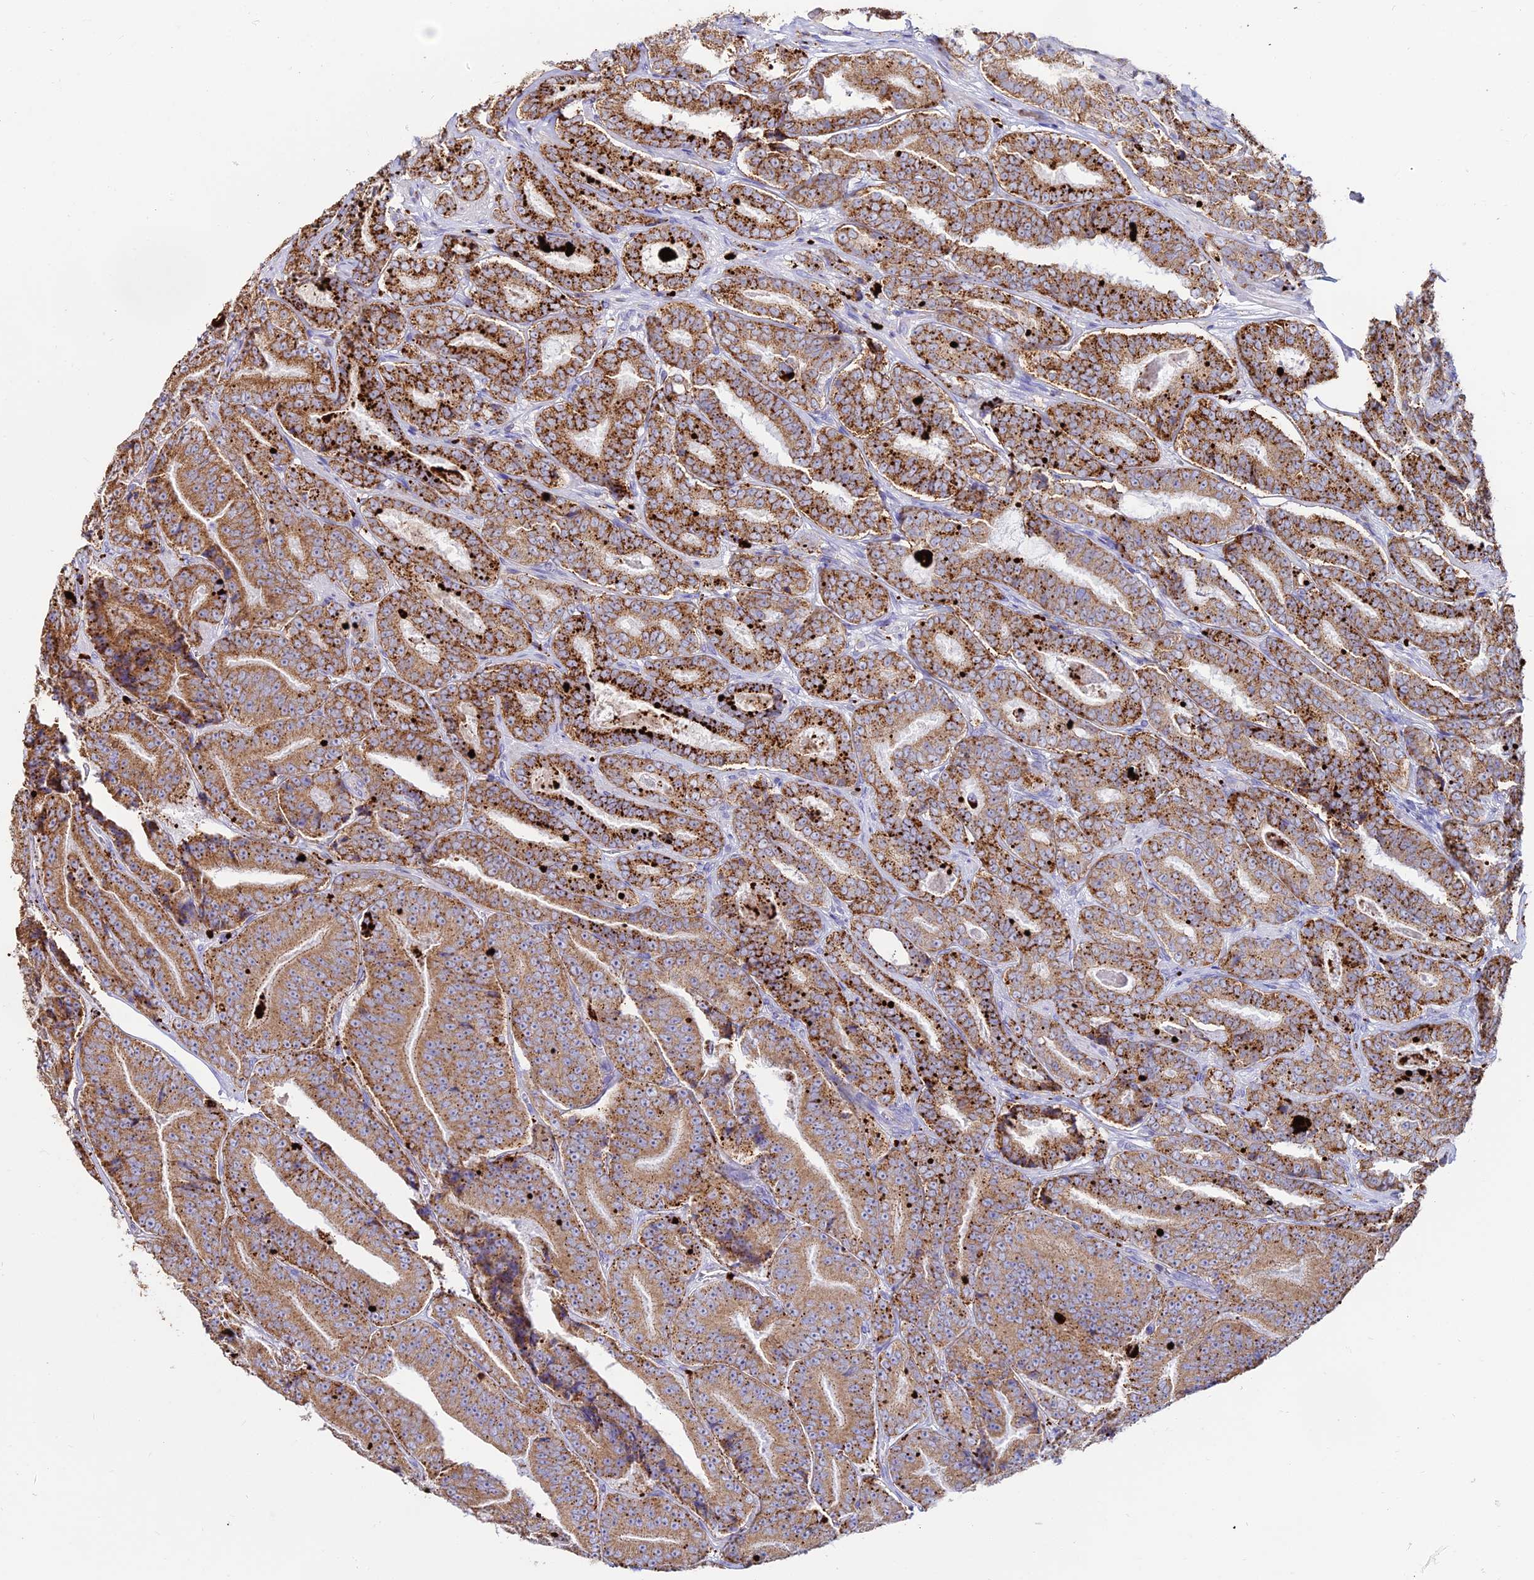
{"staining": {"intensity": "strong", "quantity": ">75%", "location": "cytoplasmic/membranous"}, "tissue": "prostate cancer", "cell_type": "Tumor cells", "image_type": "cancer", "snomed": [{"axis": "morphology", "description": "Adenocarcinoma, High grade"}, {"axis": "topography", "description": "Prostate"}], "caption": "This image displays immunohistochemistry staining of human prostate cancer, with high strong cytoplasmic/membranous expression in about >75% of tumor cells.", "gene": "PNLIPRP3", "patient": {"sex": "male", "age": 72}}